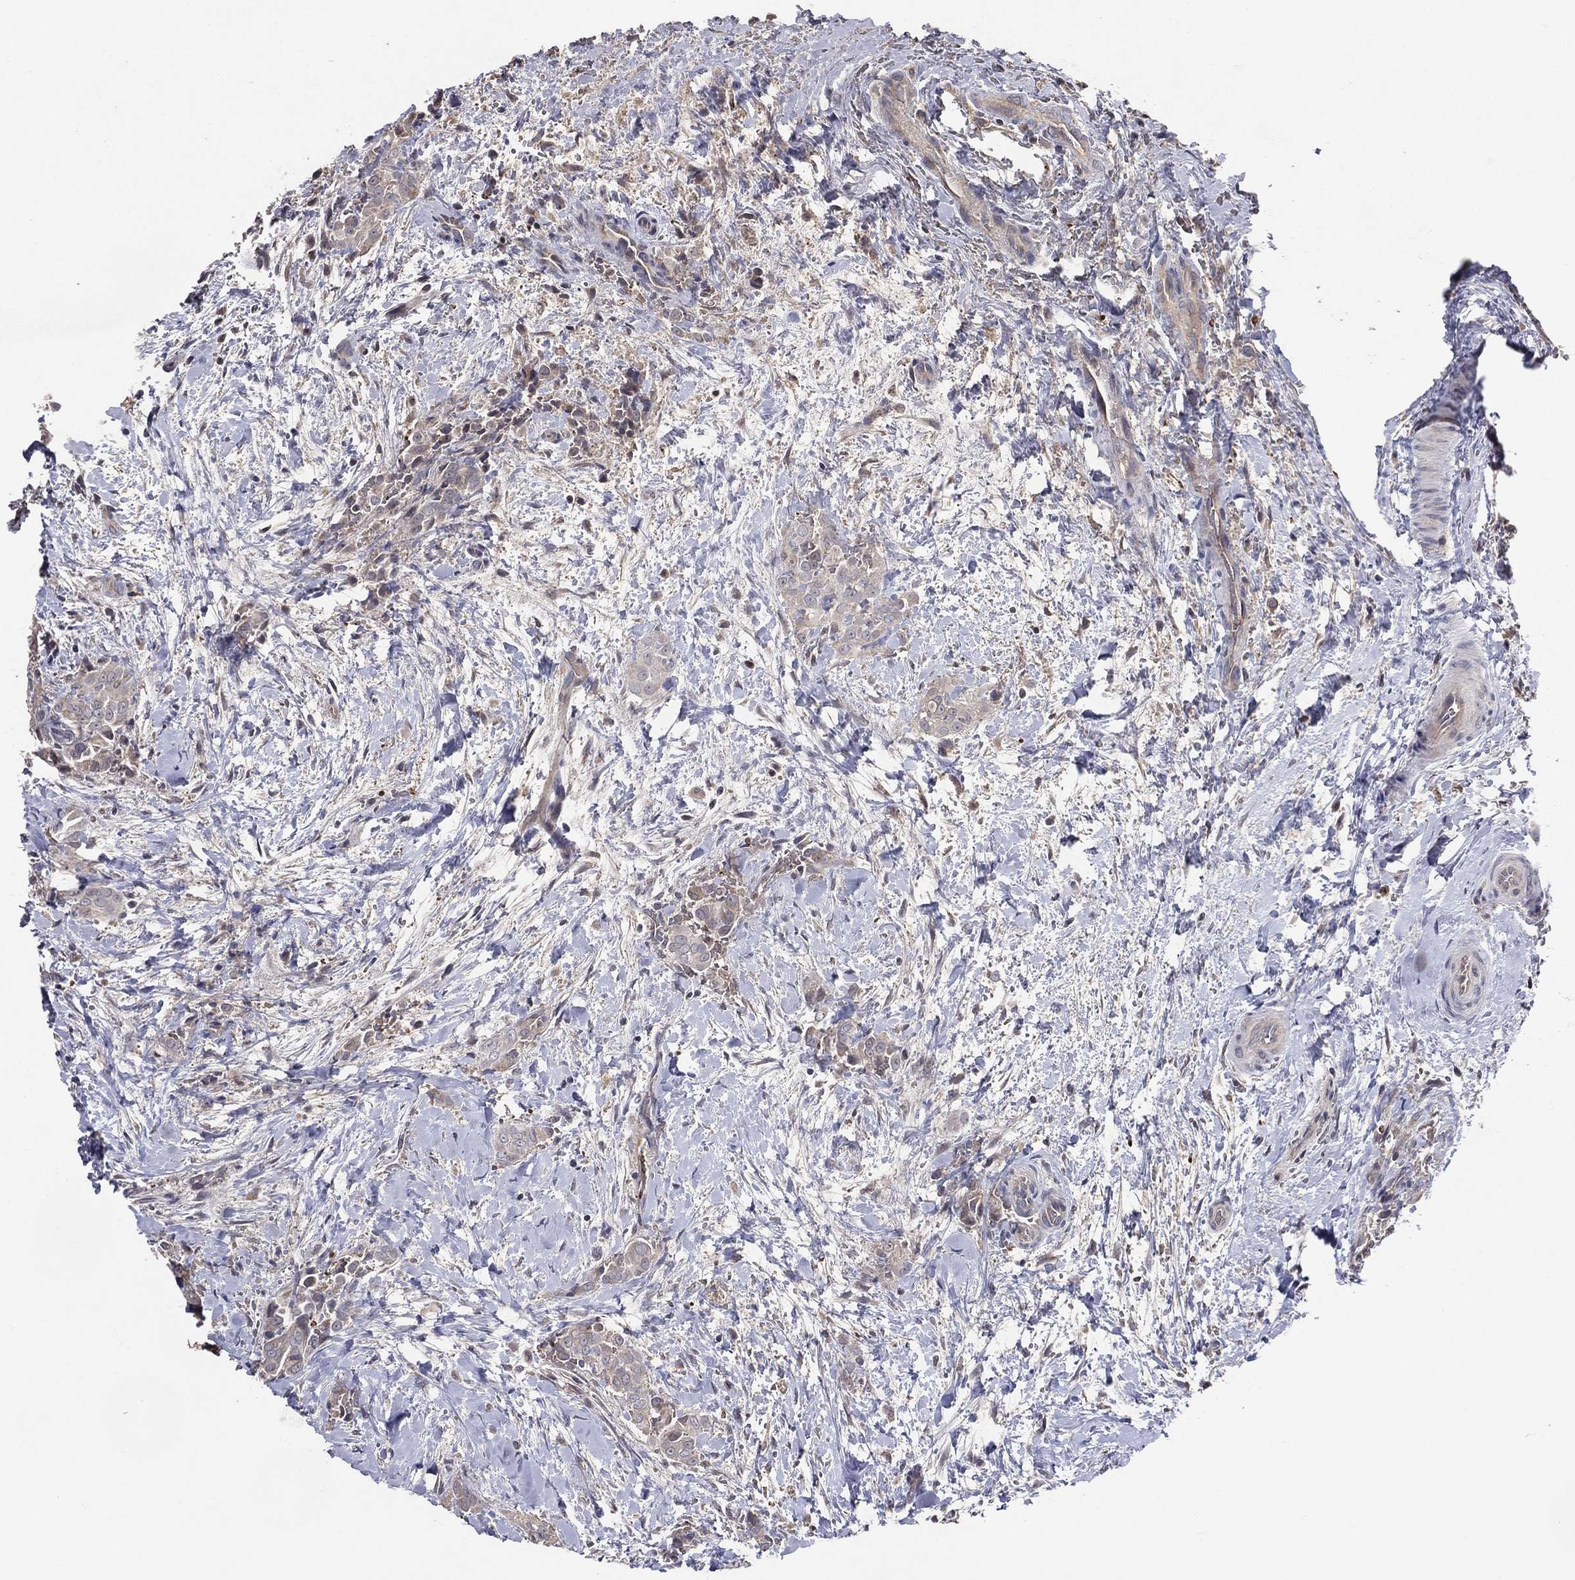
{"staining": {"intensity": "negative", "quantity": "none", "location": "none"}, "tissue": "thyroid cancer", "cell_type": "Tumor cells", "image_type": "cancer", "snomed": [{"axis": "morphology", "description": "Papillary adenocarcinoma, NOS"}, {"axis": "topography", "description": "Thyroid gland"}], "caption": "A micrograph of human thyroid papillary adenocarcinoma is negative for staining in tumor cells. (DAB immunohistochemistry (IHC) visualized using brightfield microscopy, high magnification).", "gene": "DNAH7", "patient": {"sex": "male", "age": 61}}